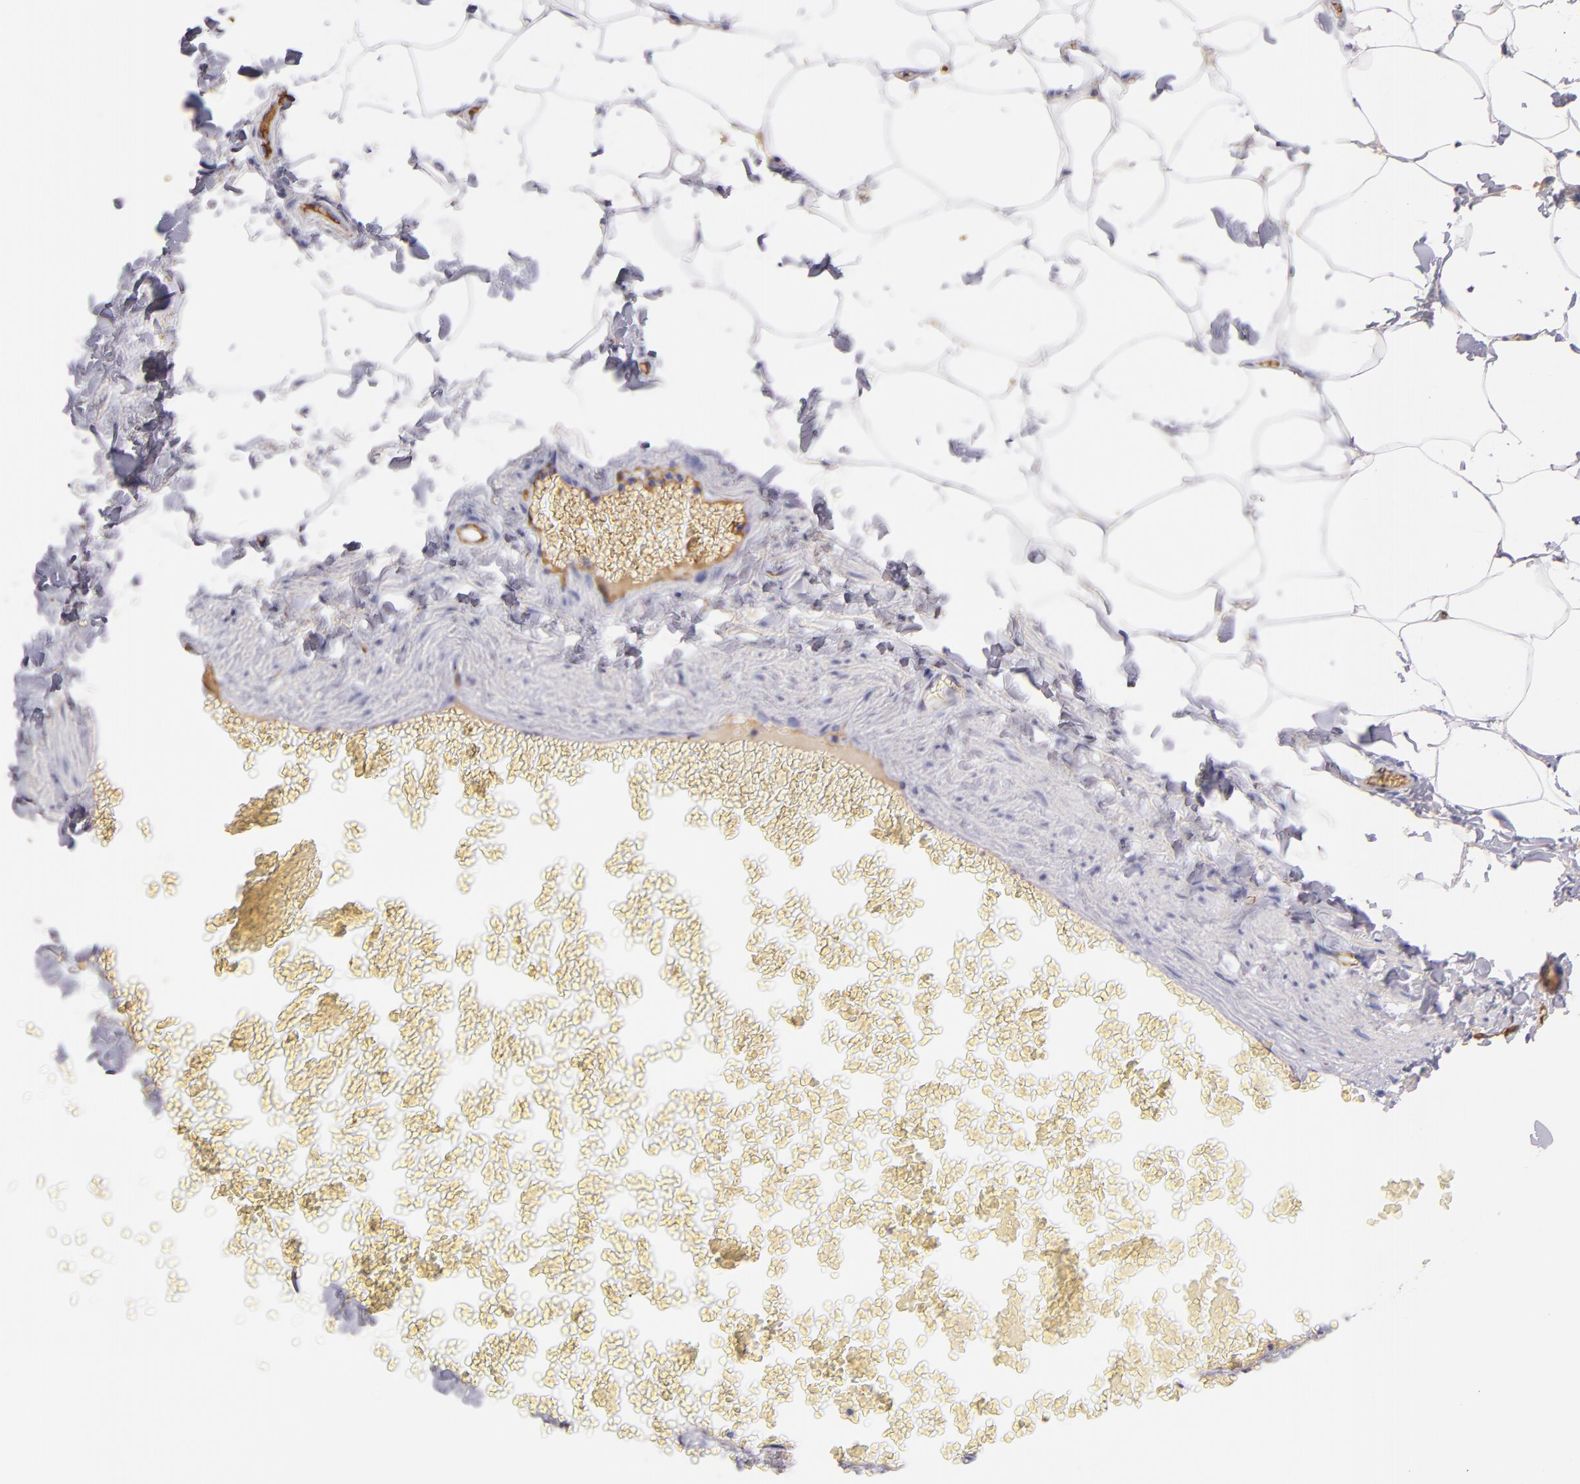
{"staining": {"intensity": "moderate", "quantity": ">75%", "location": "cytoplasmic/membranous"}, "tissue": "adipose tissue", "cell_type": "Adipocytes", "image_type": "normal", "snomed": [{"axis": "morphology", "description": "Normal tissue, NOS"}, {"axis": "topography", "description": "Vascular tissue"}], "caption": "Unremarkable adipose tissue displays moderate cytoplasmic/membranous expression in about >75% of adipocytes, visualized by immunohistochemistry.", "gene": "FGB", "patient": {"sex": "male", "age": 41}}